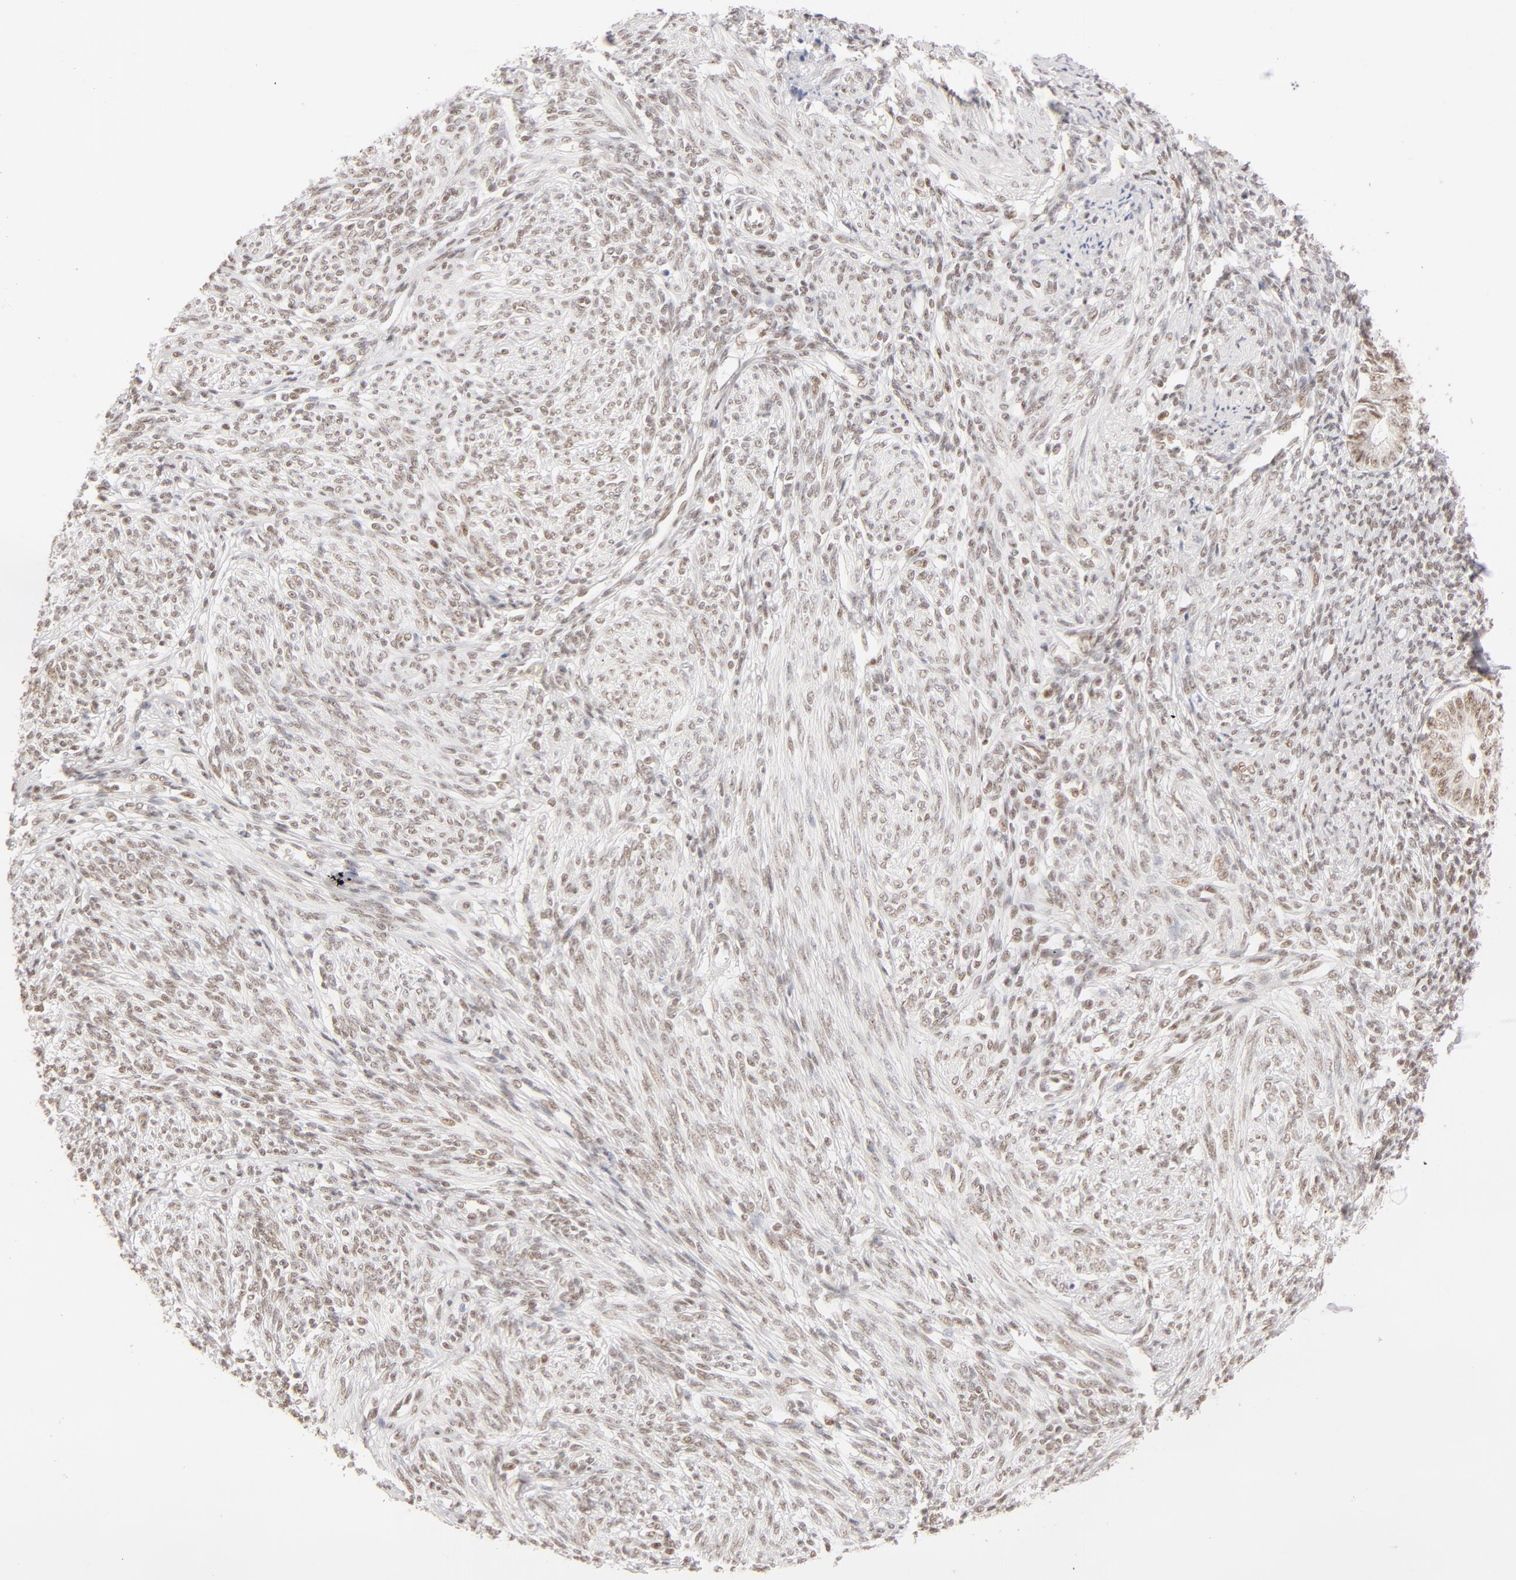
{"staining": {"intensity": "weak", "quantity": "<25%", "location": "nuclear"}, "tissue": "endometrium", "cell_type": "Cells in endometrial stroma", "image_type": "normal", "snomed": [{"axis": "morphology", "description": "Normal tissue, NOS"}, {"axis": "topography", "description": "Endometrium"}], "caption": "Immunohistochemistry of normal endometrium shows no positivity in cells in endometrial stroma. (DAB (3,3'-diaminobenzidine) IHC, high magnification).", "gene": "RBM39", "patient": {"sex": "female", "age": 82}}